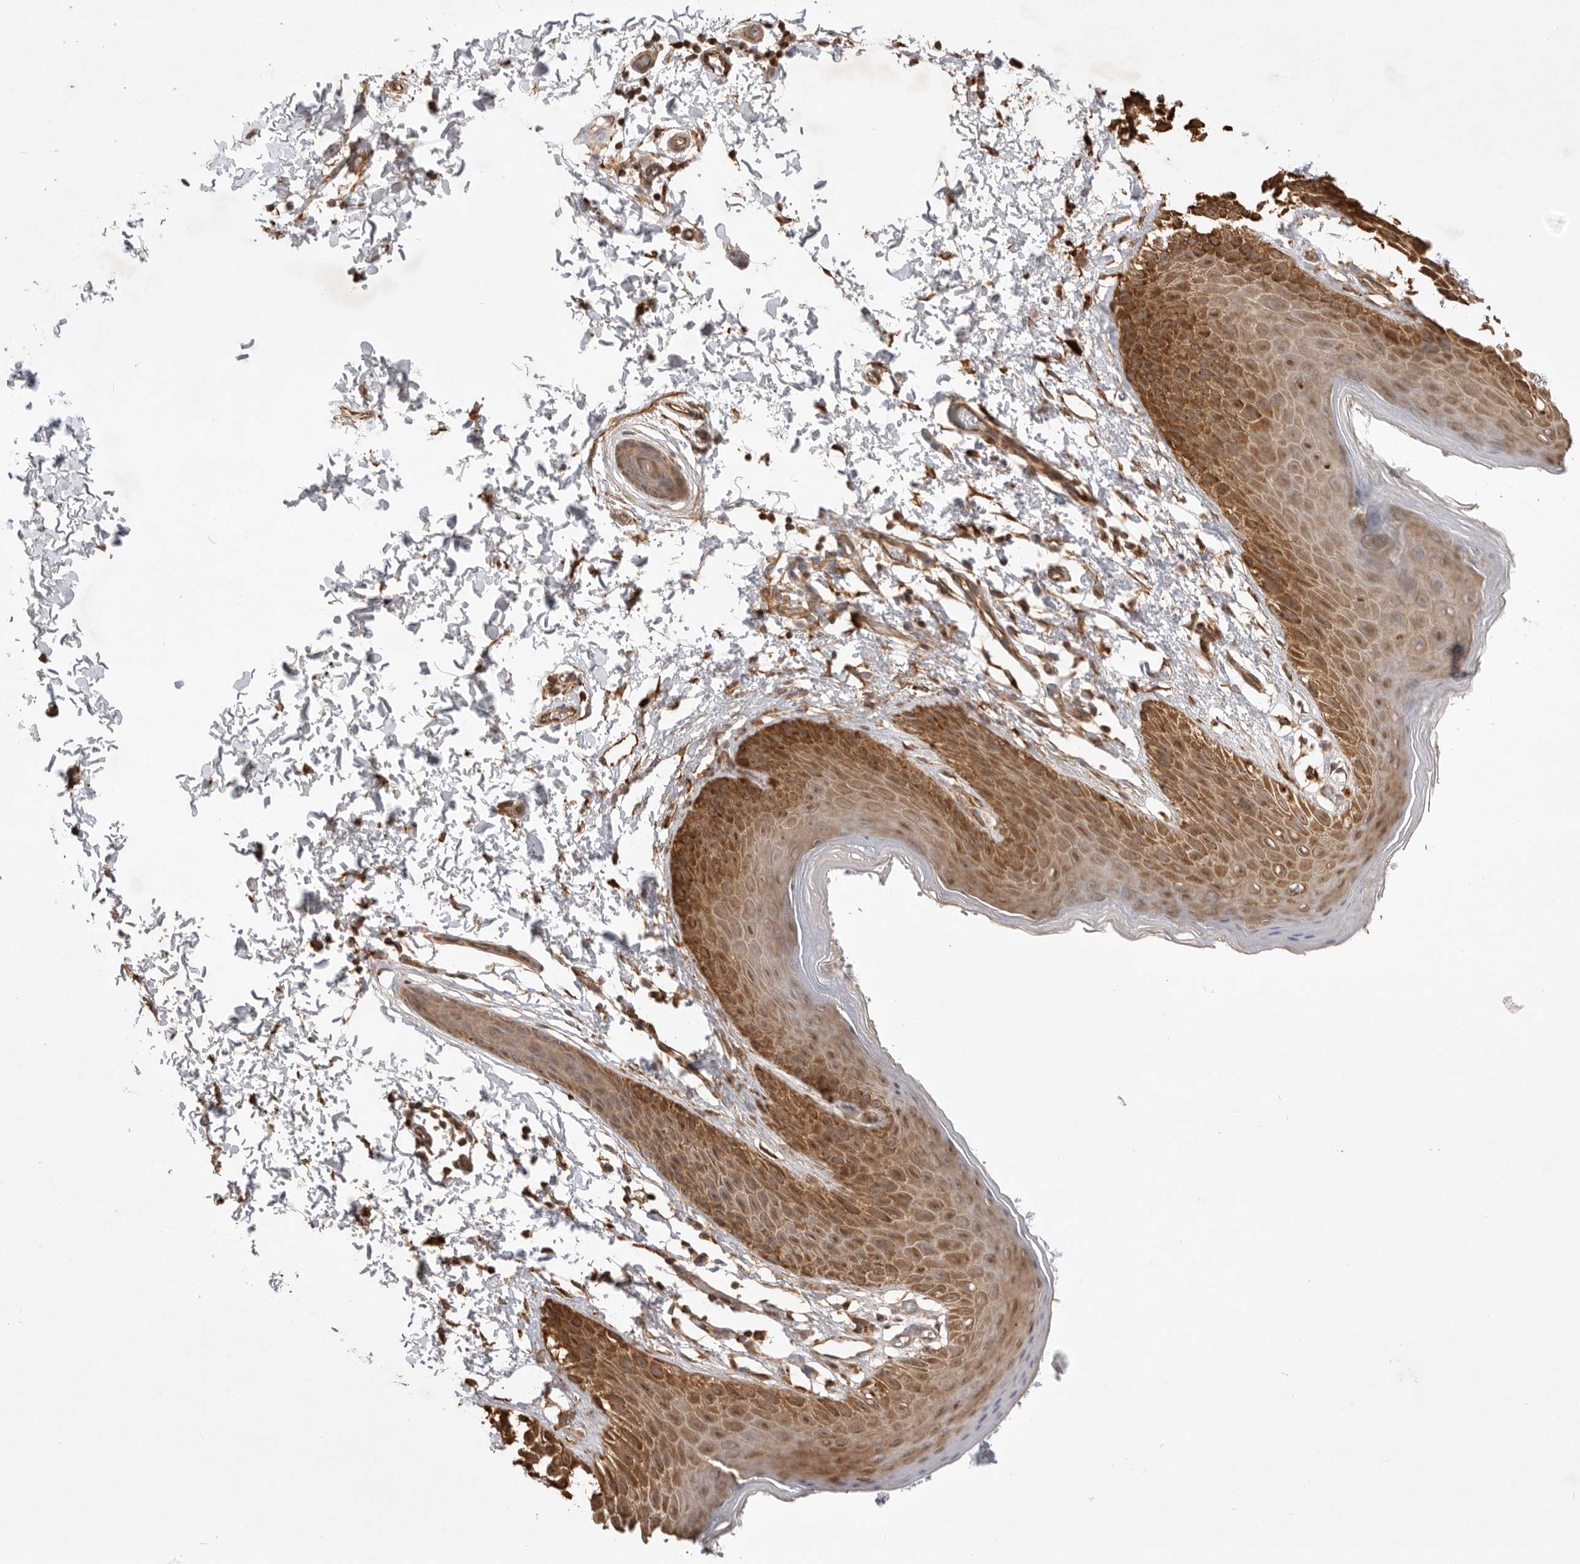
{"staining": {"intensity": "moderate", "quantity": ">75%", "location": "cytoplasmic/membranous"}, "tissue": "skin", "cell_type": "Epidermal cells", "image_type": "normal", "snomed": [{"axis": "morphology", "description": "Normal tissue, NOS"}, {"axis": "topography", "description": "Anal"}, {"axis": "topography", "description": "Peripheral nerve tissue"}], "caption": "Human skin stained with a protein marker shows moderate staining in epidermal cells.", "gene": "DPH7", "patient": {"sex": "male", "age": 44}}